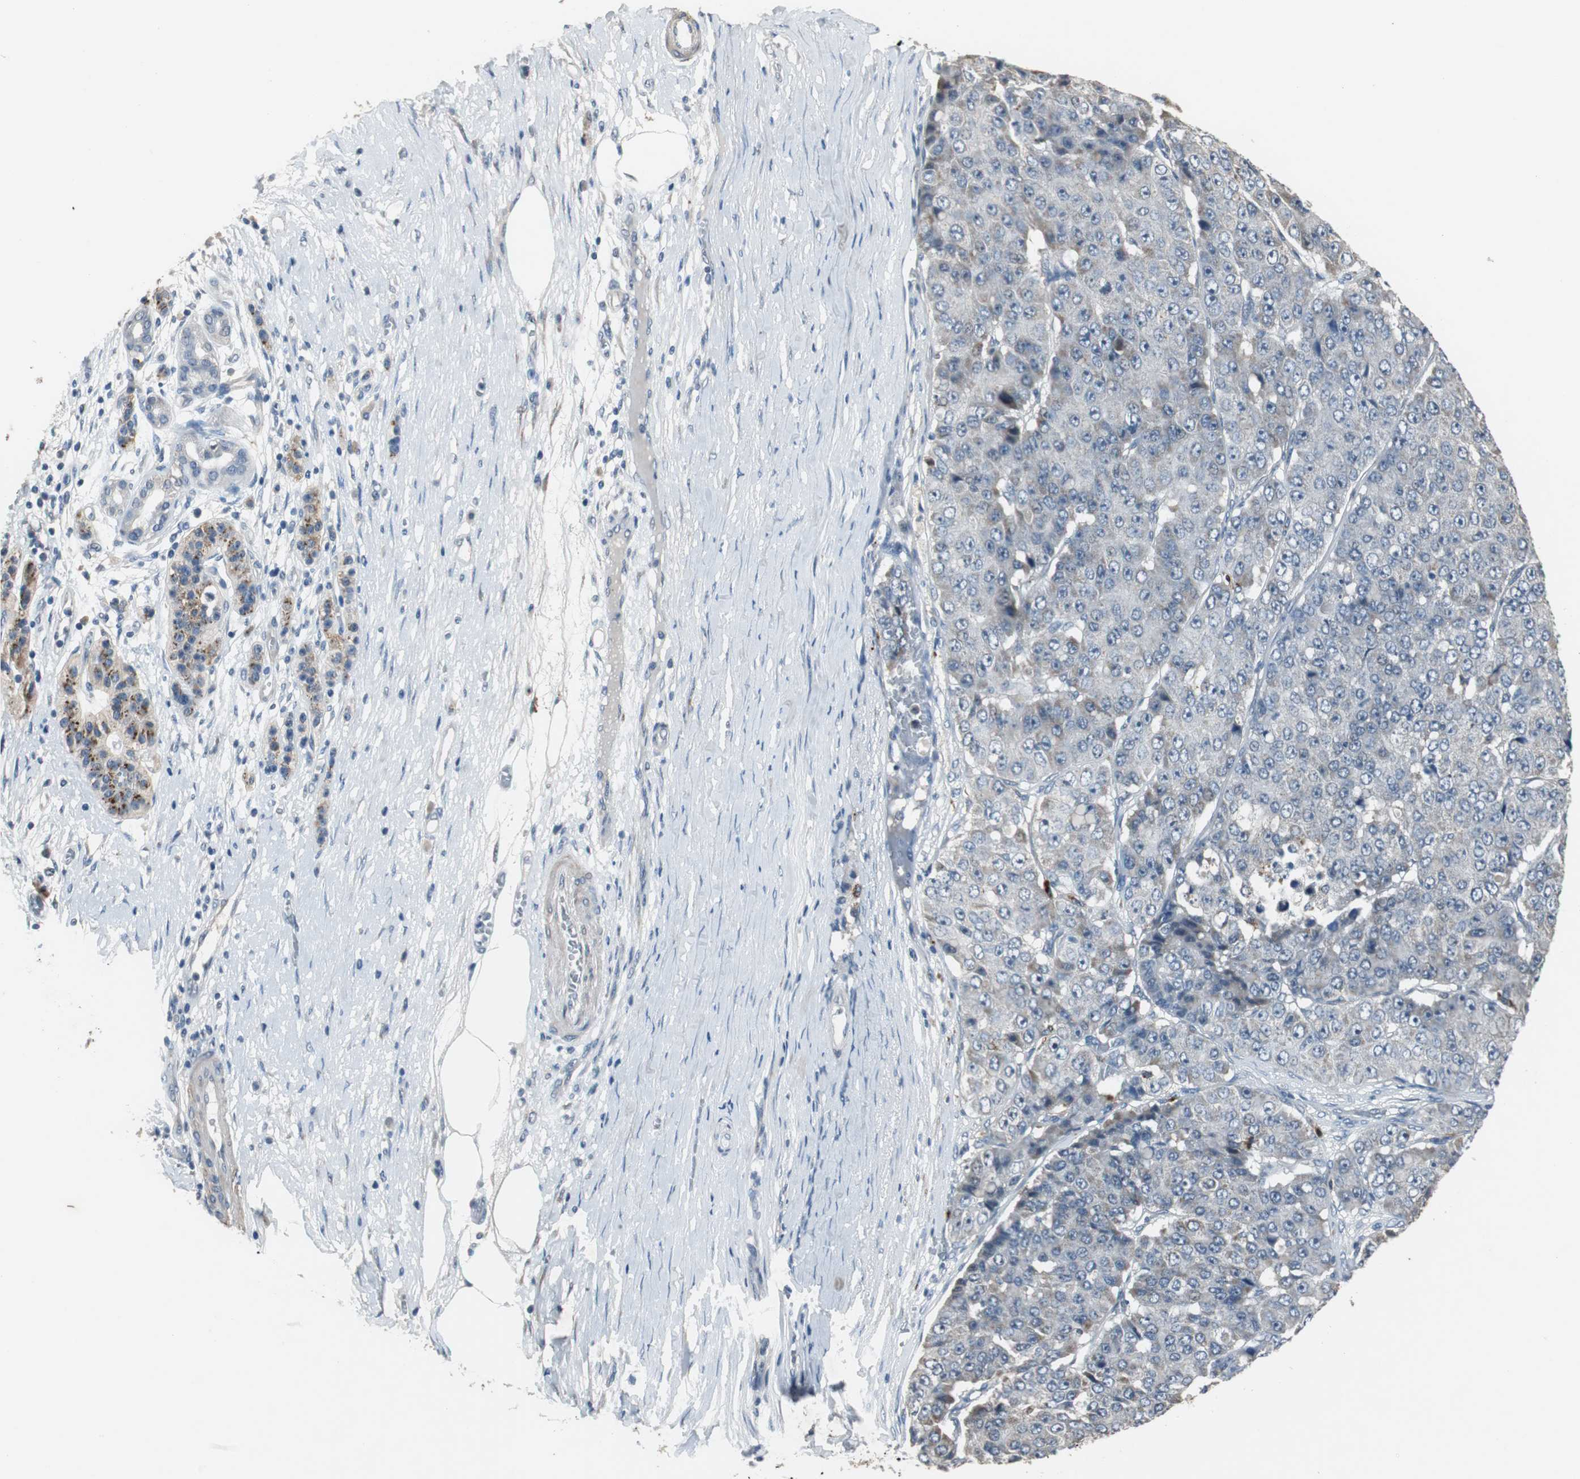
{"staining": {"intensity": "weak", "quantity": "<25%", "location": "cytoplasmic/membranous"}, "tissue": "pancreatic cancer", "cell_type": "Tumor cells", "image_type": "cancer", "snomed": [{"axis": "morphology", "description": "Adenocarcinoma, NOS"}, {"axis": "topography", "description": "Pancreas"}], "caption": "A high-resolution micrograph shows immunohistochemistry staining of pancreatic cancer, which displays no significant expression in tumor cells.", "gene": "PCYT1B", "patient": {"sex": "male", "age": 50}}